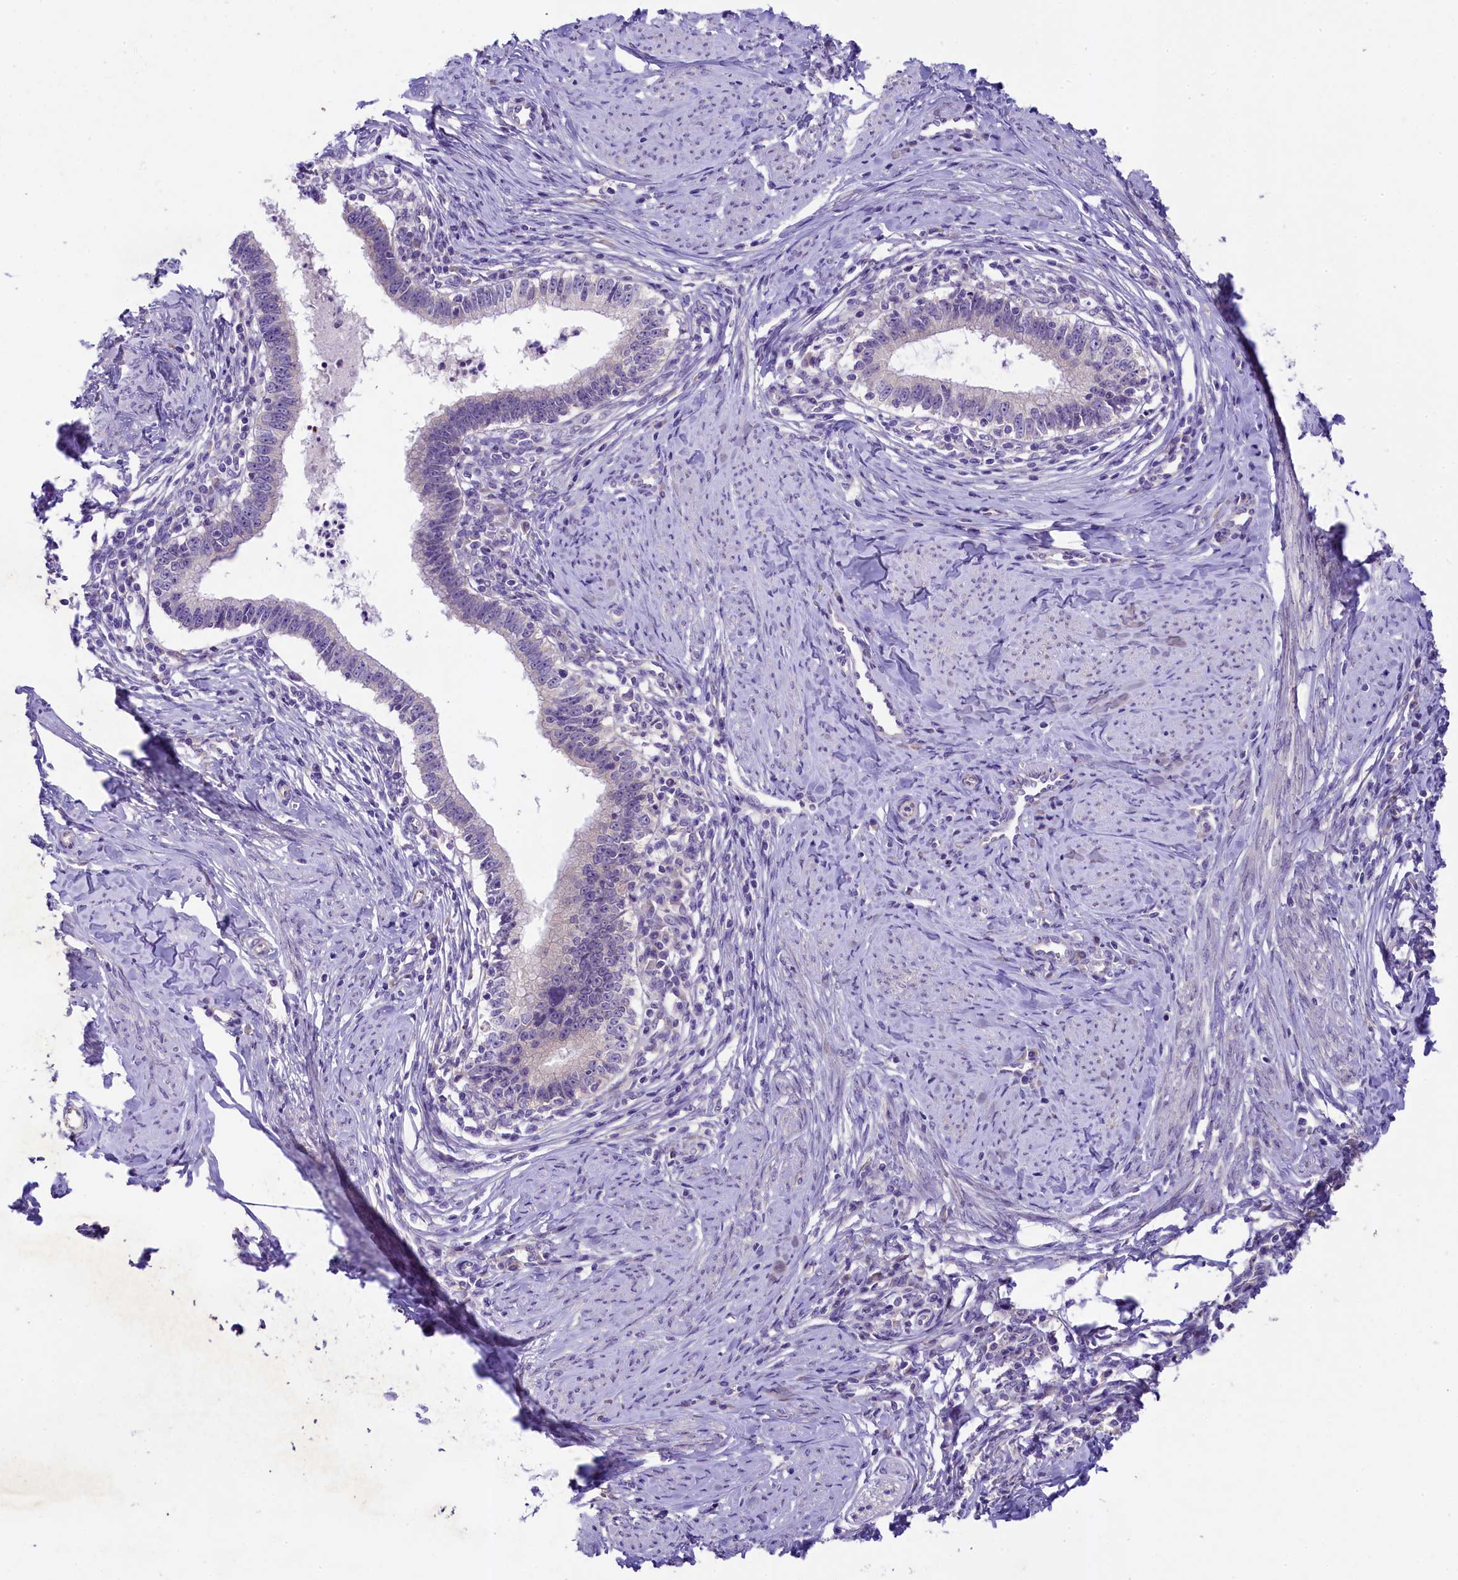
{"staining": {"intensity": "negative", "quantity": "none", "location": "none"}, "tissue": "cervical cancer", "cell_type": "Tumor cells", "image_type": "cancer", "snomed": [{"axis": "morphology", "description": "Adenocarcinoma, NOS"}, {"axis": "topography", "description": "Cervix"}], "caption": "Tumor cells show no significant protein staining in adenocarcinoma (cervical). (IHC, brightfield microscopy, high magnification).", "gene": "UBXN6", "patient": {"sex": "female", "age": 36}}